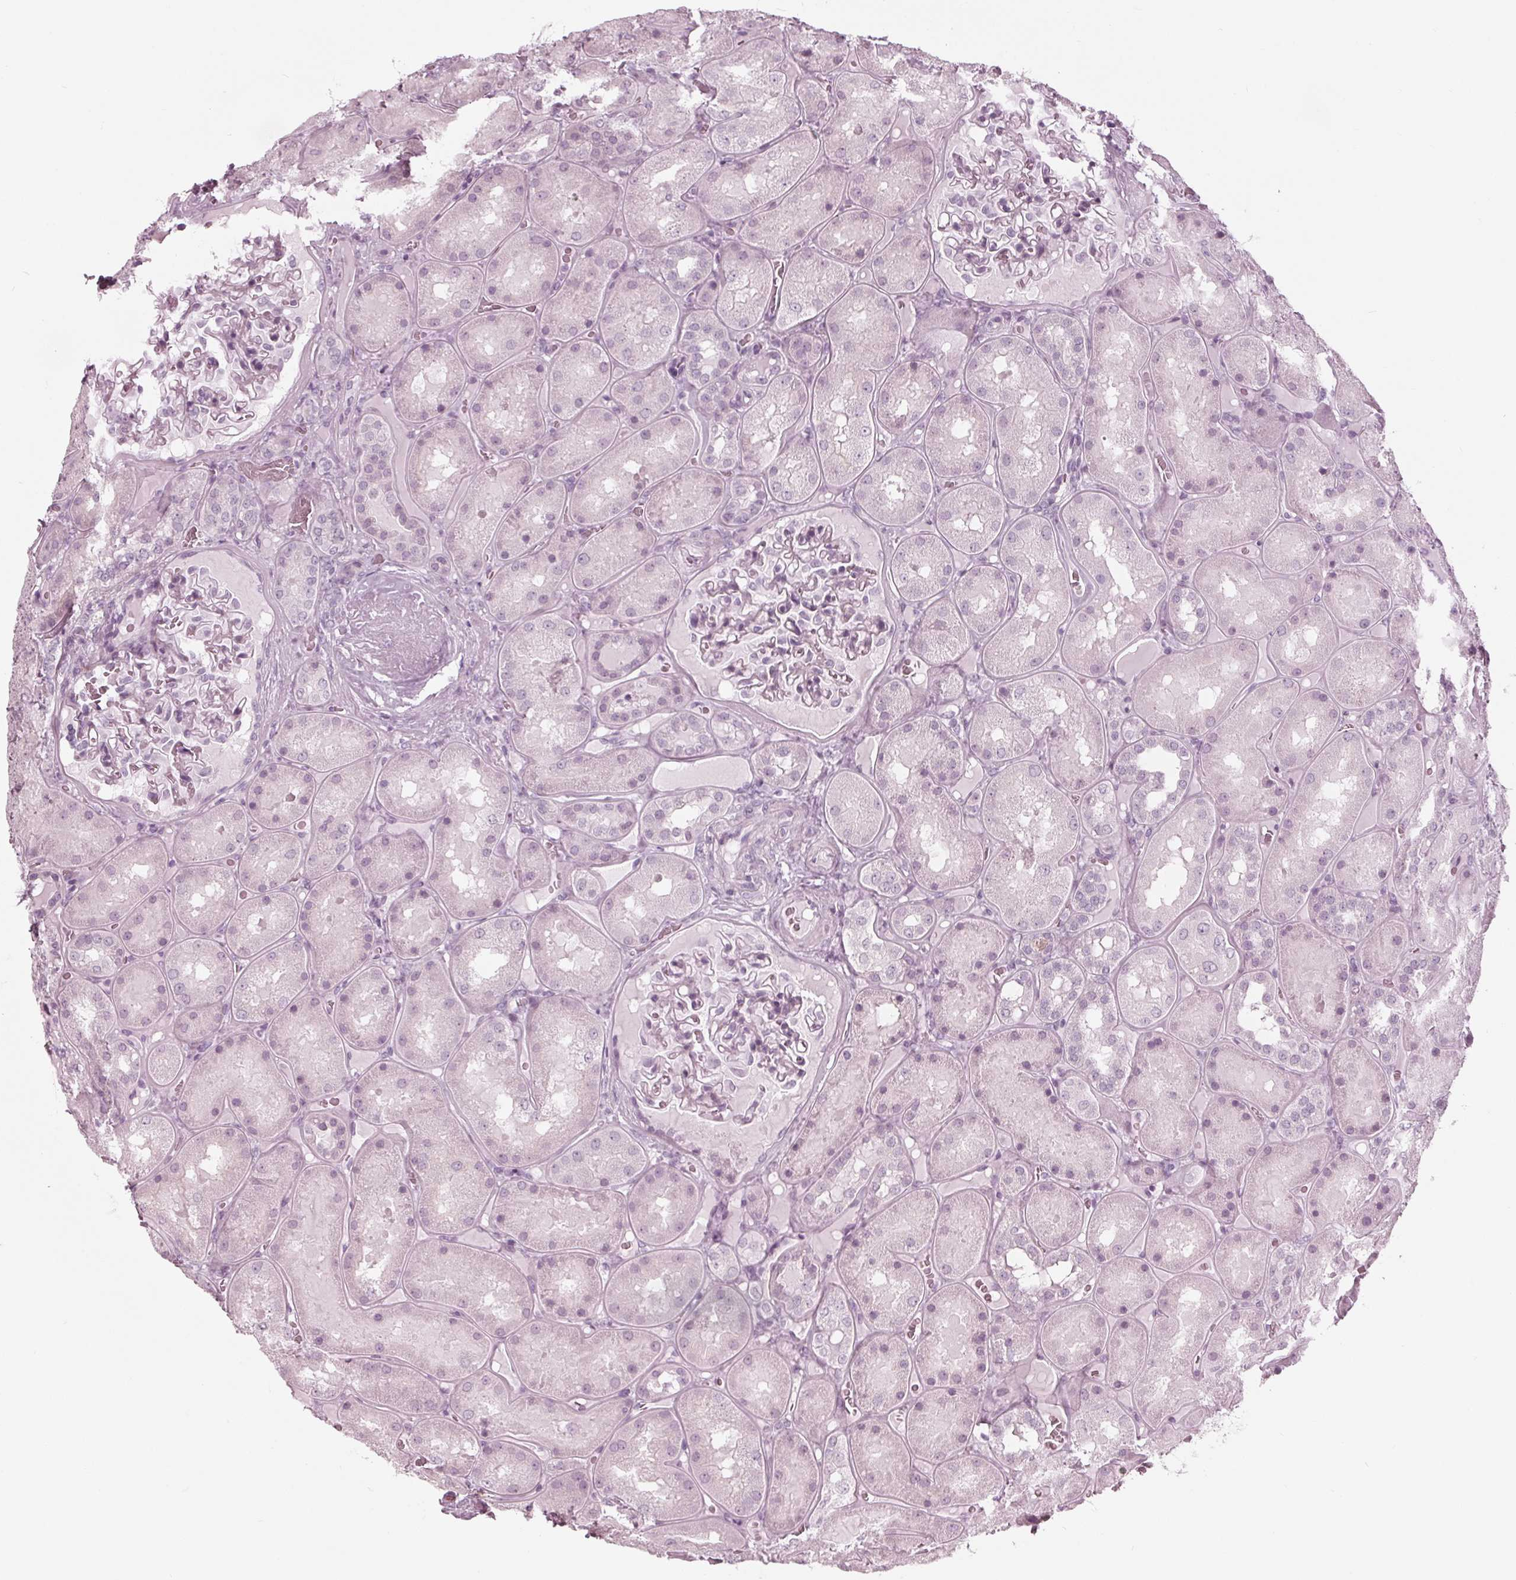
{"staining": {"intensity": "negative", "quantity": "none", "location": "none"}, "tissue": "kidney", "cell_type": "Cells in glomeruli", "image_type": "normal", "snomed": [{"axis": "morphology", "description": "Normal tissue, NOS"}, {"axis": "topography", "description": "Kidney"}], "caption": "Immunohistochemistry photomicrograph of benign kidney stained for a protein (brown), which exhibits no staining in cells in glomeruli. (DAB (3,3'-diaminobenzidine) immunohistochemistry (IHC) visualized using brightfield microscopy, high magnification).", "gene": "KRT28", "patient": {"sex": "male", "age": 73}}